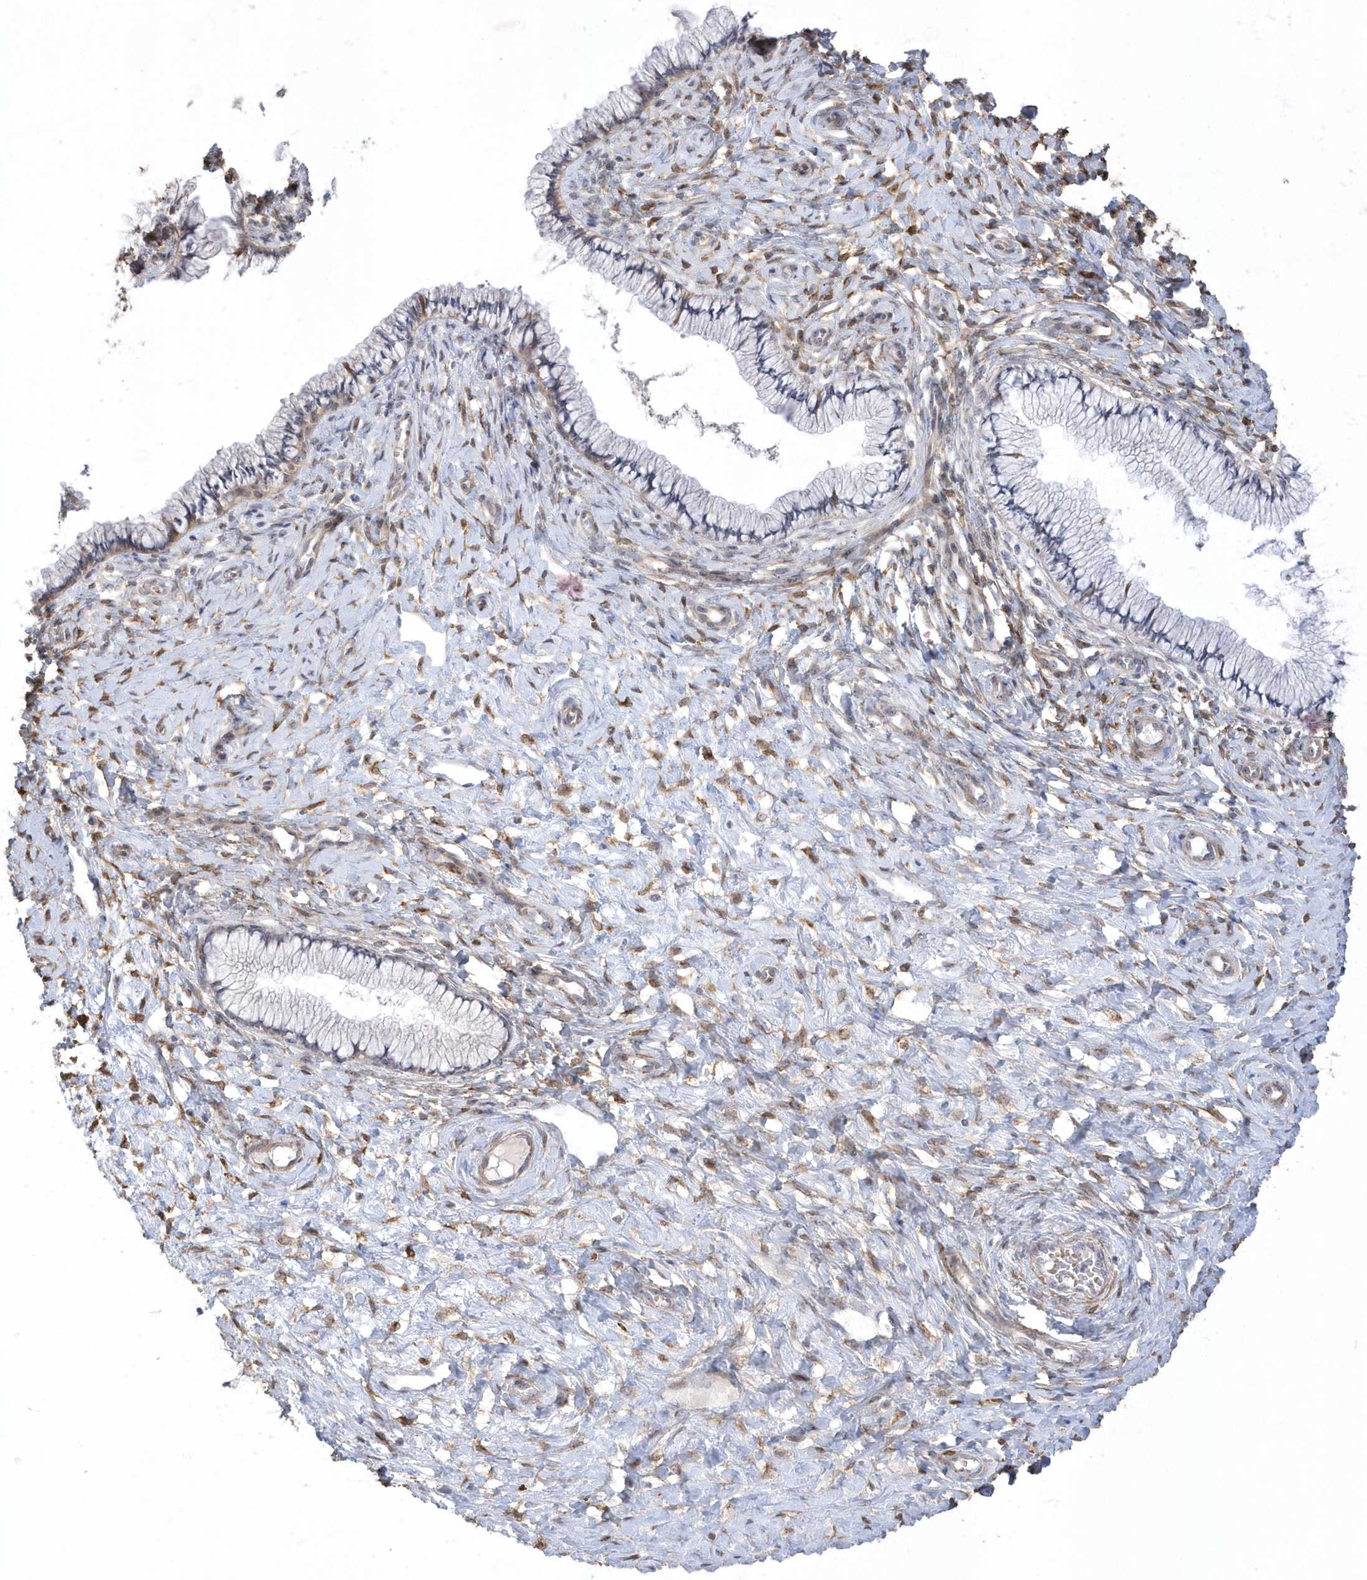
{"staining": {"intensity": "negative", "quantity": "none", "location": "none"}, "tissue": "cervix", "cell_type": "Glandular cells", "image_type": "normal", "snomed": [{"axis": "morphology", "description": "Normal tissue, NOS"}, {"axis": "topography", "description": "Cervix"}], "caption": "Immunohistochemistry (IHC) of unremarkable human cervix displays no staining in glandular cells. (Immunohistochemistry, brightfield microscopy, high magnification).", "gene": "GTPBP6", "patient": {"sex": "female", "age": 36}}